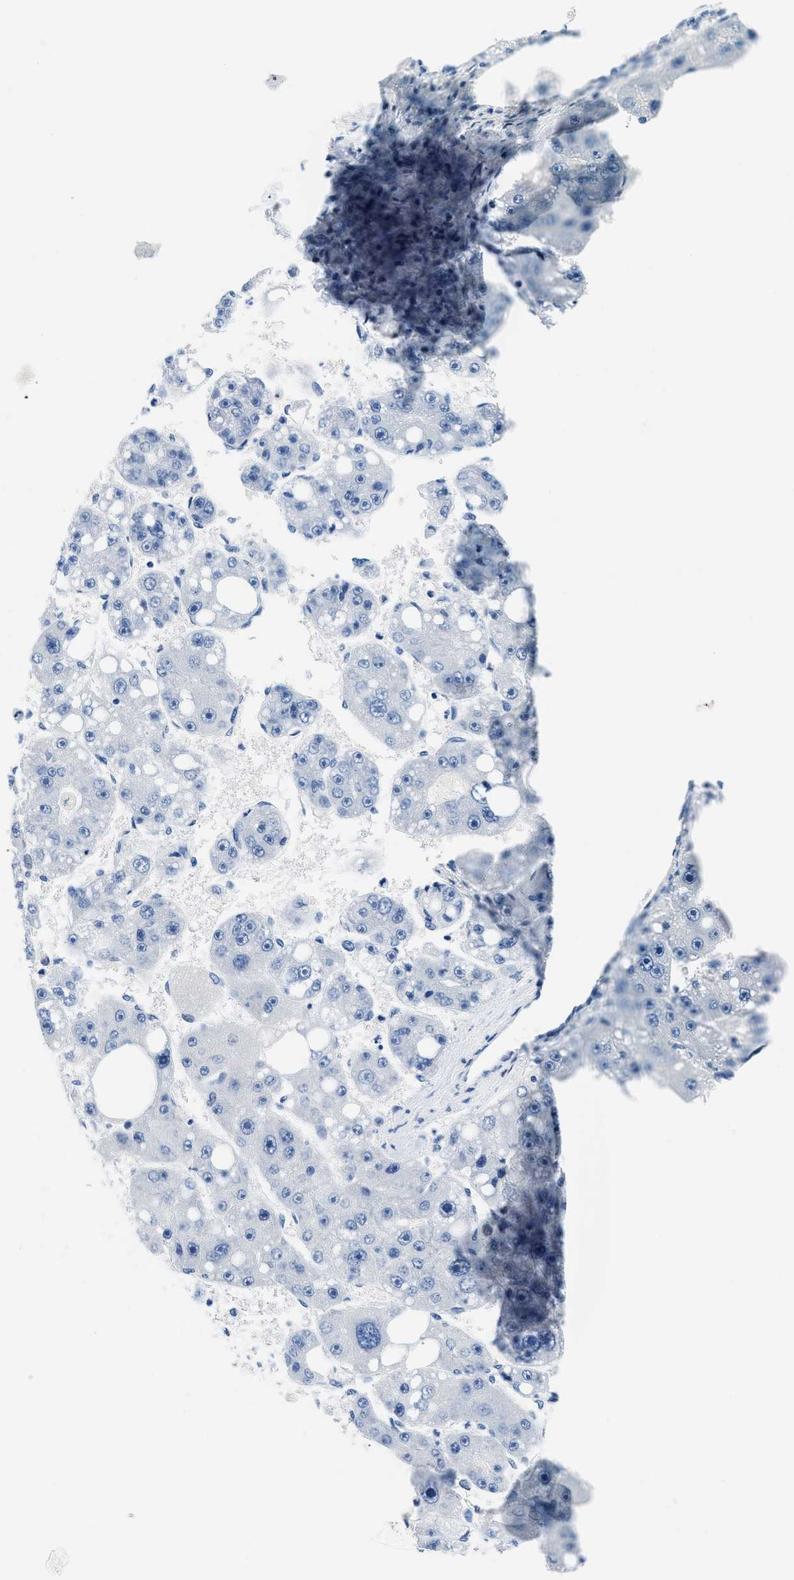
{"staining": {"intensity": "negative", "quantity": "none", "location": "none"}, "tissue": "liver cancer", "cell_type": "Tumor cells", "image_type": "cancer", "snomed": [{"axis": "morphology", "description": "Carcinoma, Hepatocellular, NOS"}, {"axis": "topography", "description": "Liver"}], "caption": "Protein analysis of liver cancer displays no significant positivity in tumor cells.", "gene": "GSTM3", "patient": {"sex": "female", "age": 61}}